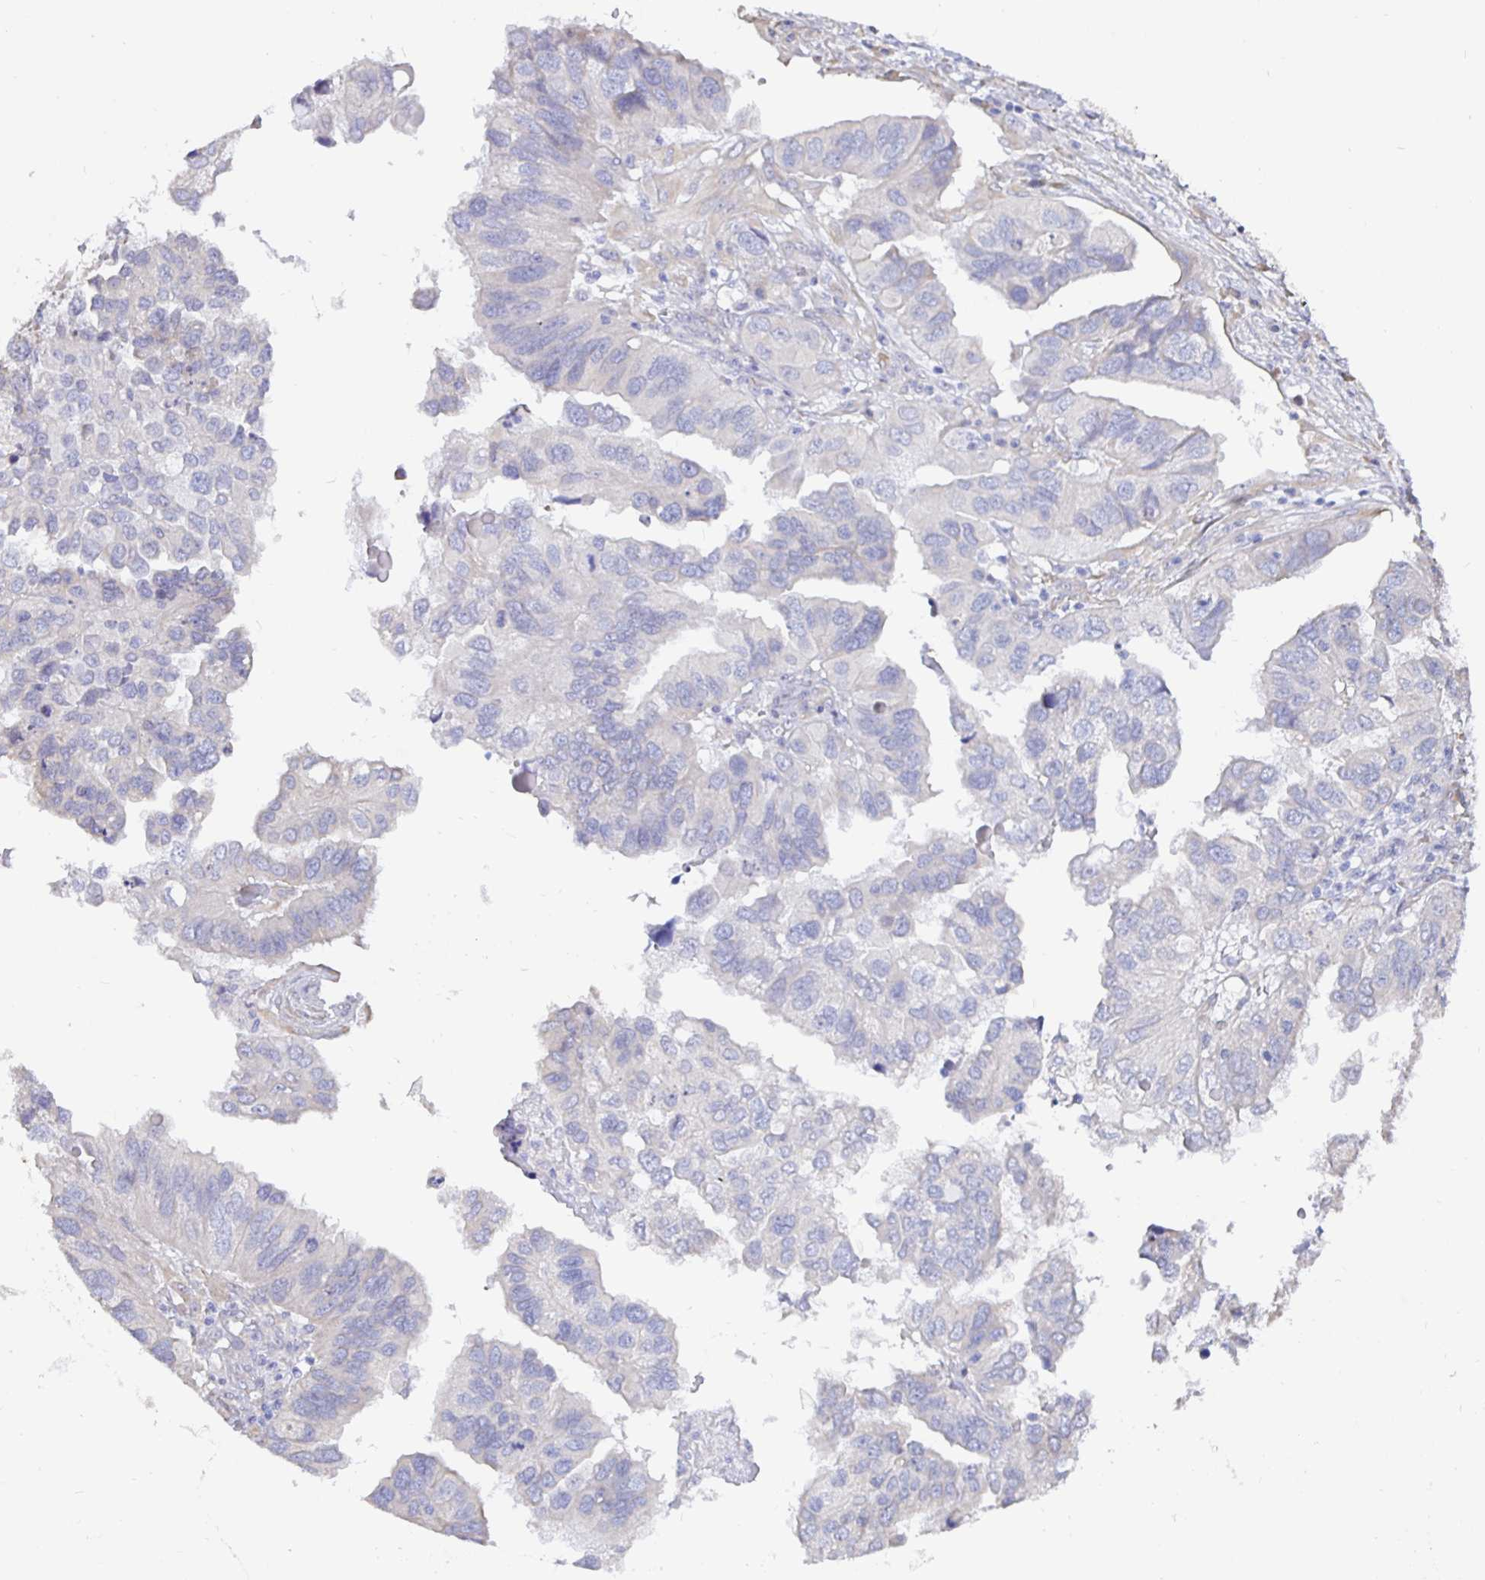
{"staining": {"intensity": "negative", "quantity": "none", "location": "none"}, "tissue": "ovarian cancer", "cell_type": "Tumor cells", "image_type": "cancer", "snomed": [{"axis": "morphology", "description": "Cystadenocarcinoma, serous, NOS"}, {"axis": "topography", "description": "Ovary"}], "caption": "This is an immunohistochemistry (IHC) micrograph of ovarian cancer (serous cystadenocarcinoma). There is no expression in tumor cells.", "gene": "DNAI2", "patient": {"sex": "female", "age": 79}}